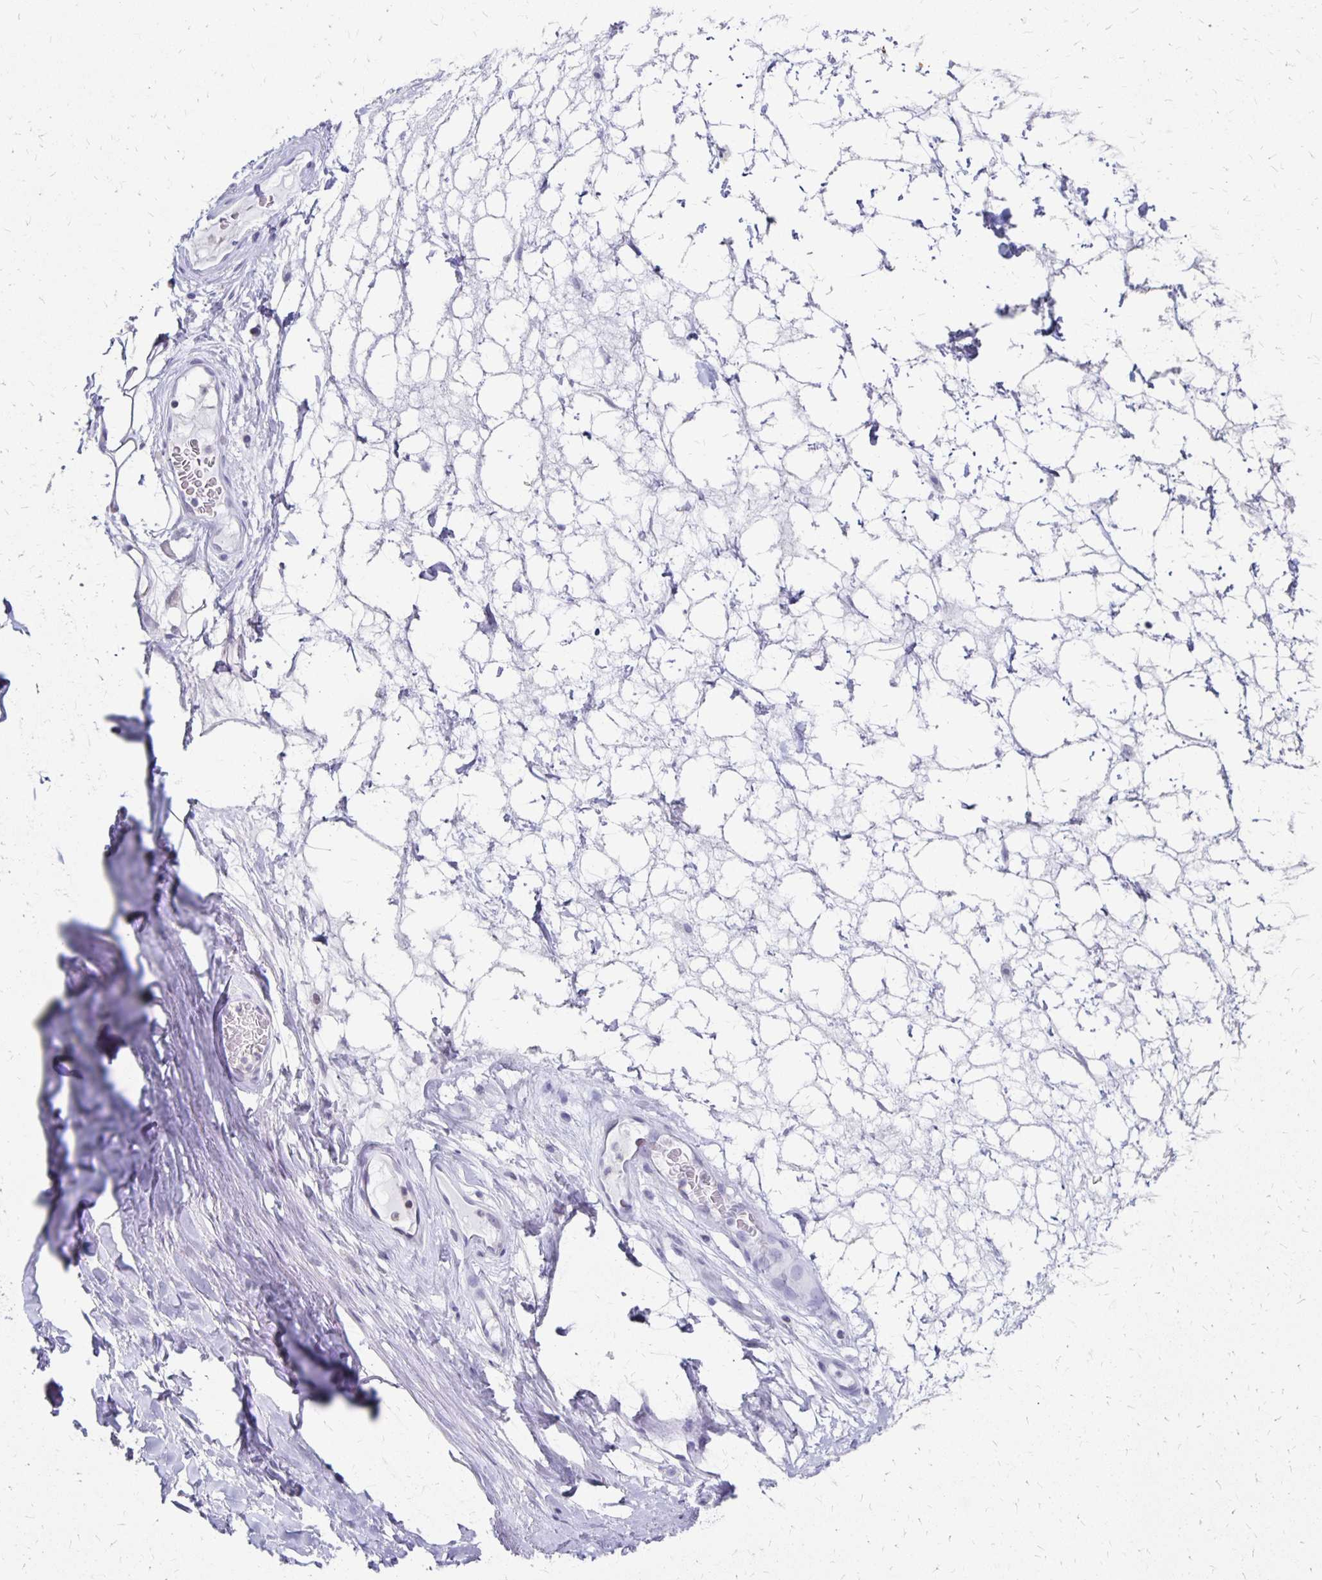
{"staining": {"intensity": "negative", "quantity": "none", "location": "none"}, "tissue": "adipose tissue", "cell_type": "Adipocytes", "image_type": "normal", "snomed": [{"axis": "morphology", "description": "Normal tissue, NOS"}, {"axis": "topography", "description": "Lymph node"}, {"axis": "topography", "description": "Cartilage tissue"}, {"axis": "topography", "description": "Nasopharynx"}], "caption": "A photomicrograph of adipose tissue stained for a protein demonstrates no brown staining in adipocytes.", "gene": "SYT2", "patient": {"sex": "male", "age": 63}}